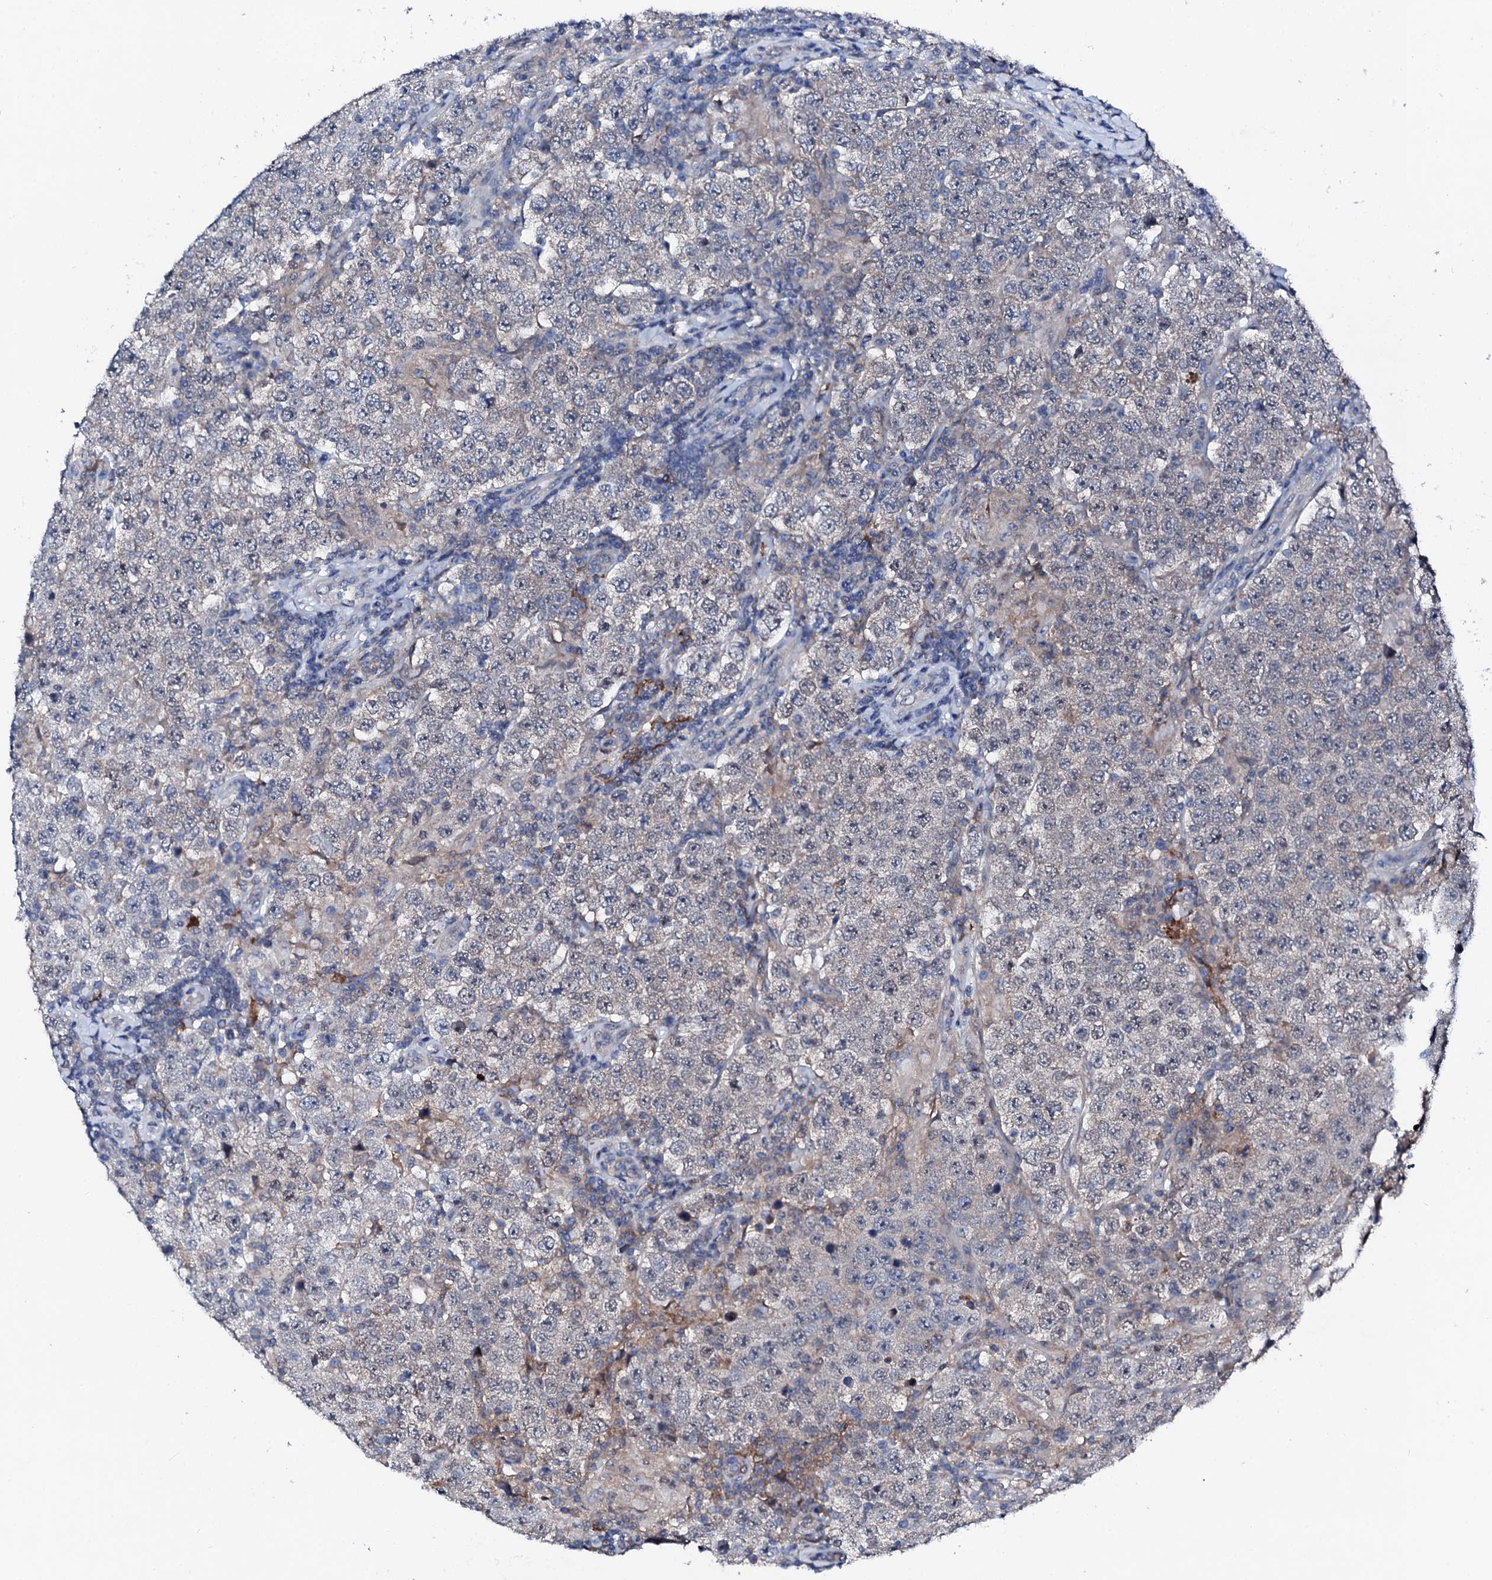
{"staining": {"intensity": "negative", "quantity": "none", "location": "none"}, "tissue": "testis cancer", "cell_type": "Tumor cells", "image_type": "cancer", "snomed": [{"axis": "morphology", "description": "Normal tissue, NOS"}, {"axis": "morphology", "description": "Urothelial carcinoma, High grade"}, {"axis": "morphology", "description": "Seminoma, NOS"}, {"axis": "morphology", "description": "Carcinoma, Embryonal, NOS"}, {"axis": "topography", "description": "Urinary bladder"}, {"axis": "topography", "description": "Testis"}], "caption": "Immunohistochemistry photomicrograph of testis cancer (seminoma) stained for a protein (brown), which reveals no staining in tumor cells.", "gene": "TRAFD1", "patient": {"sex": "male", "age": 41}}